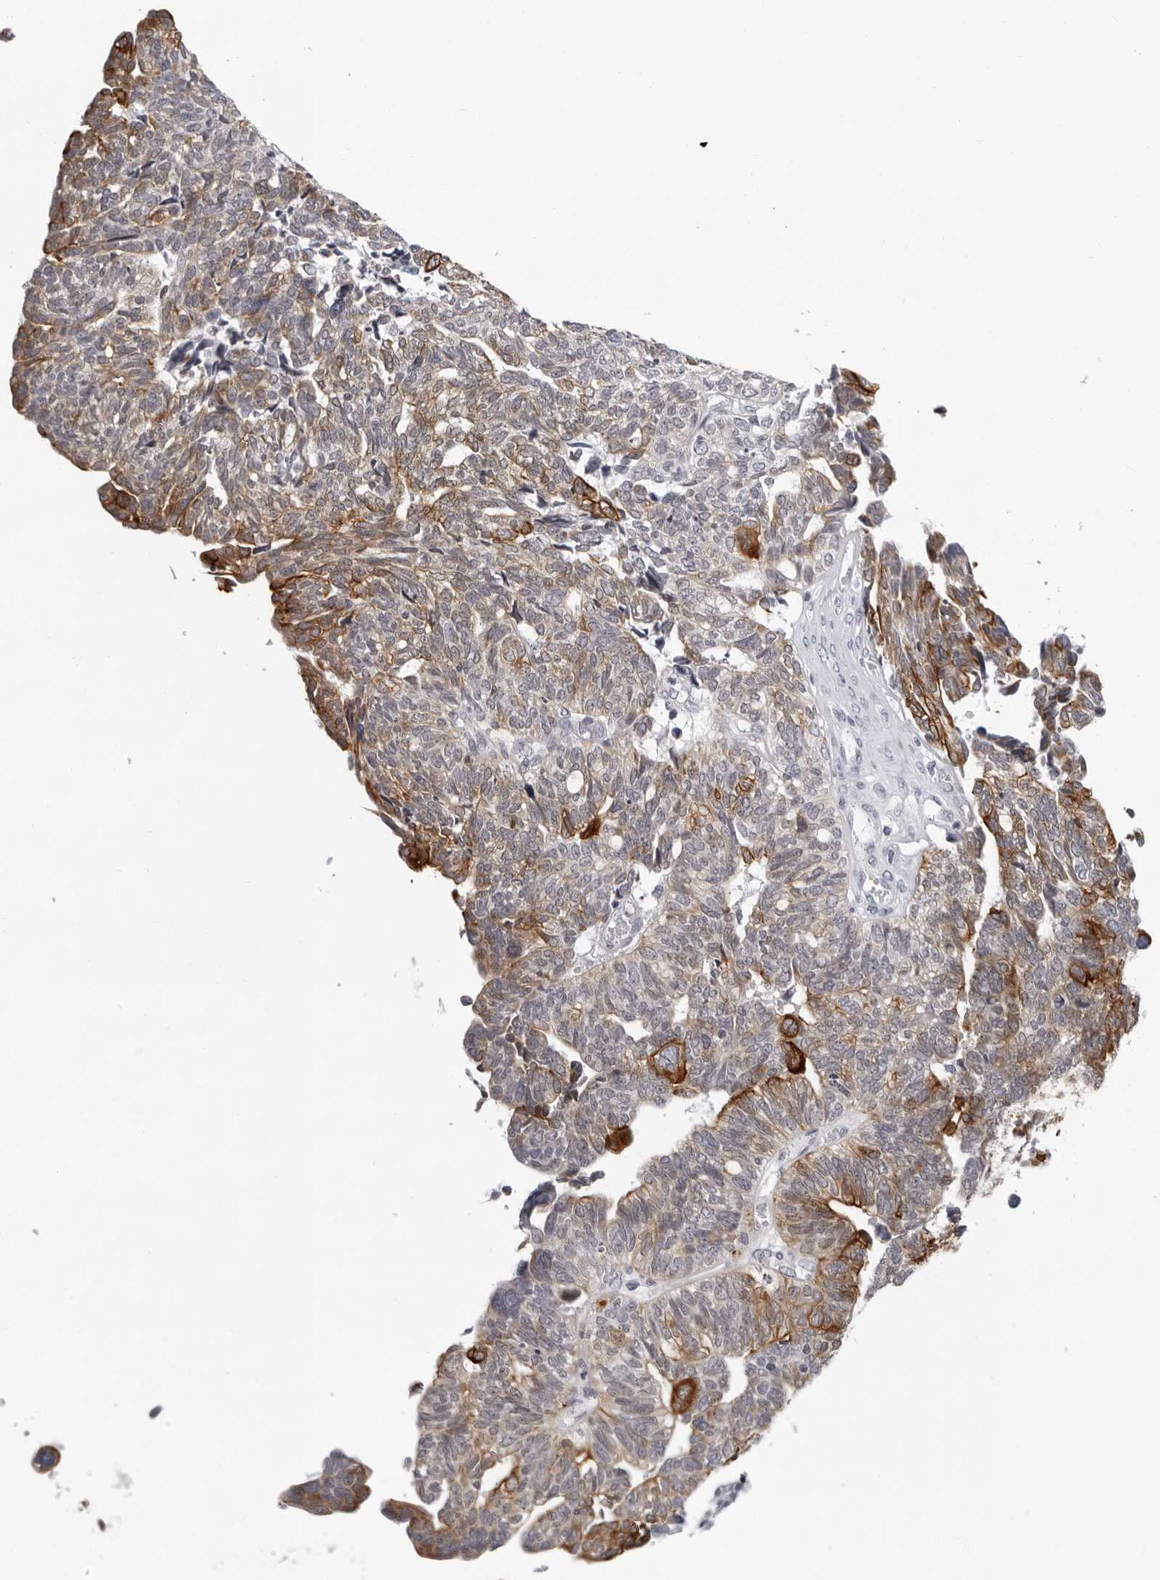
{"staining": {"intensity": "strong", "quantity": "25%-75%", "location": "cytoplasmic/membranous"}, "tissue": "ovarian cancer", "cell_type": "Tumor cells", "image_type": "cancer", "snomed": [{"axis": "morphology", "description": "Cystadenocarcinoma, serous, NOS"}, {"axis": "topography", "description": "Ovary"}], "caption": "A brown stain shows strong cytoplasmic/membranous positivity of a protein in human ovarian cancer (serous cystadenocarcinoma) tumor cells.", "gene": "CCDC28B", "patient": {"sex": "female", "age": 79}}